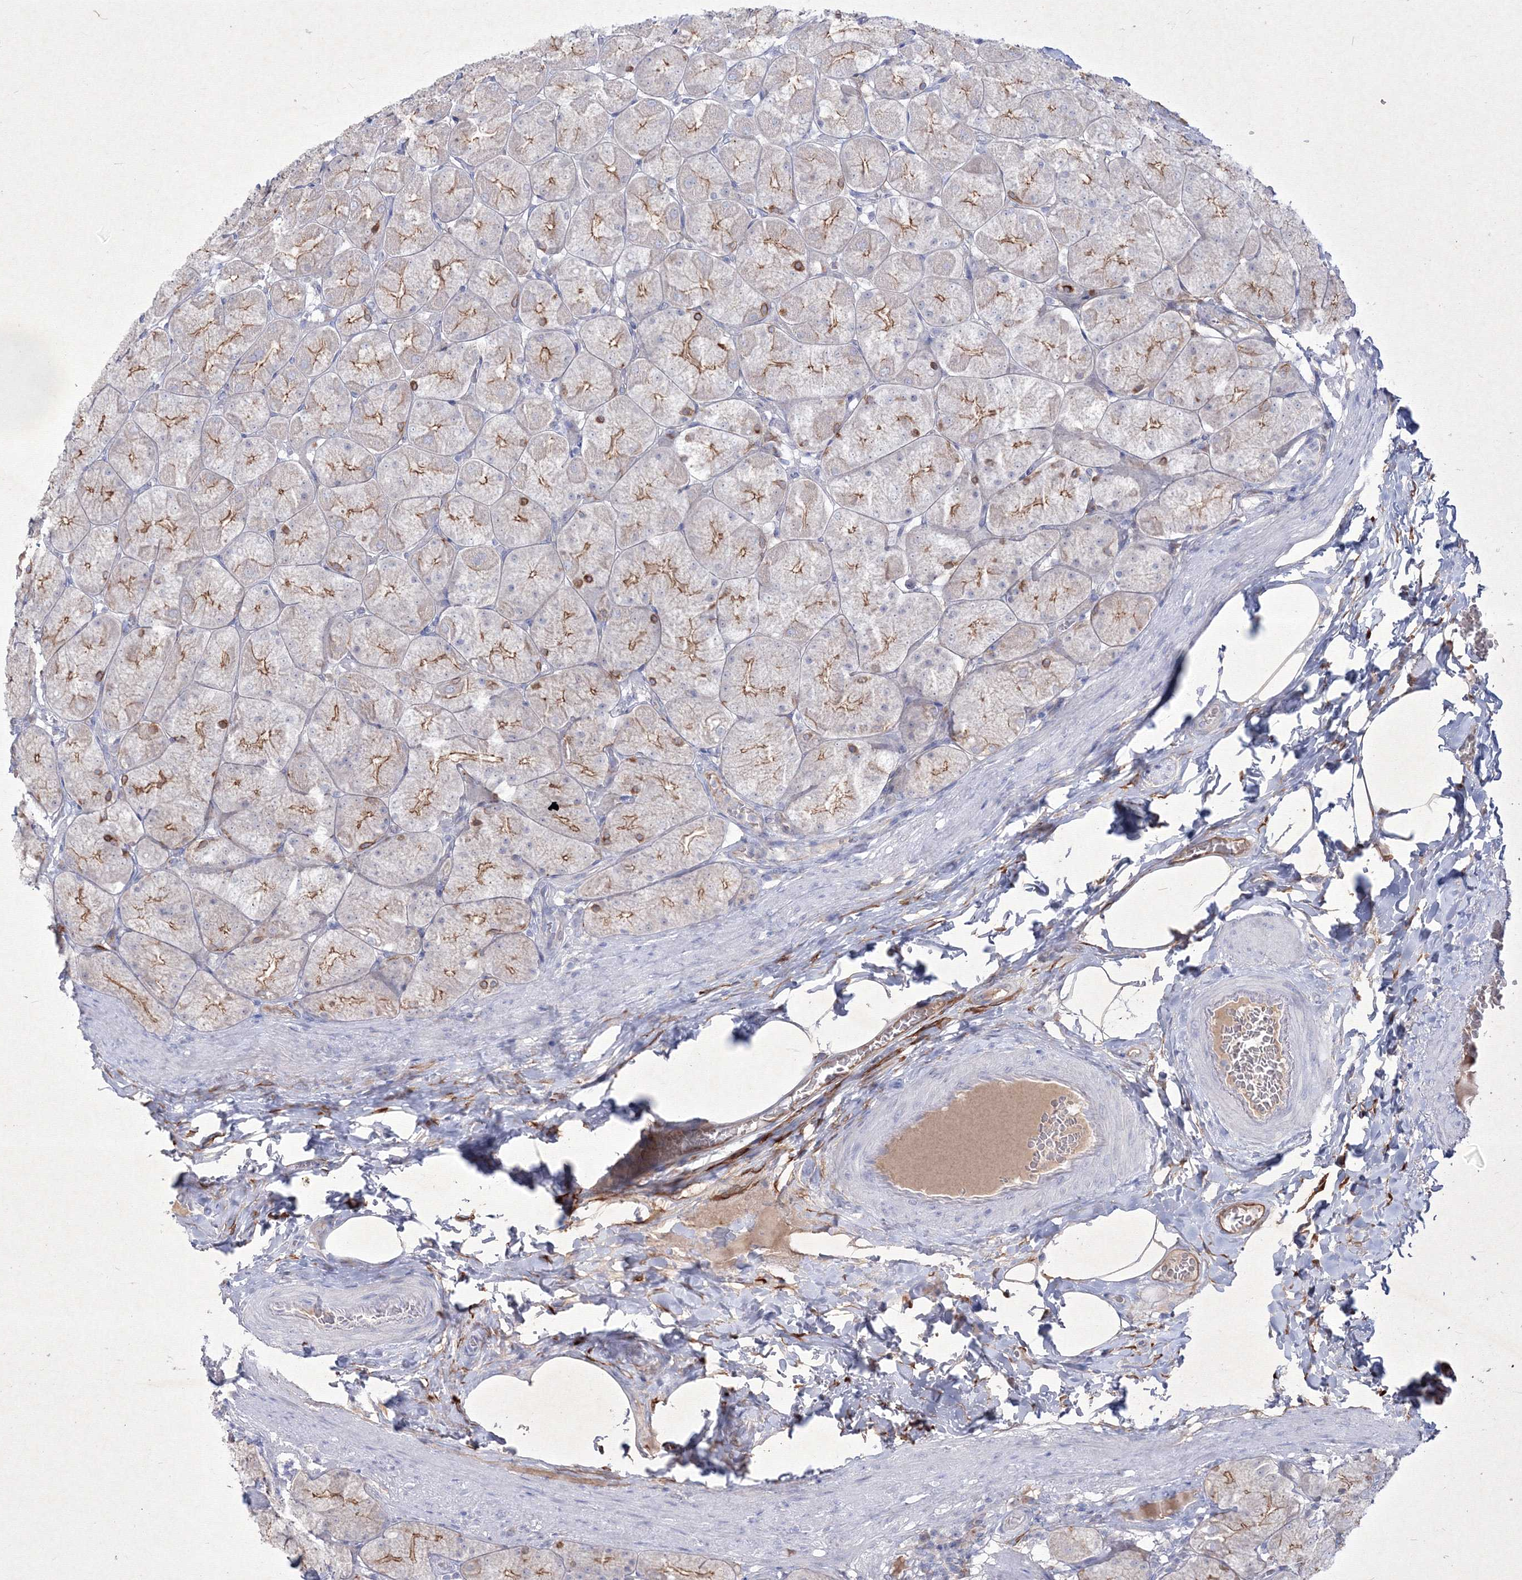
{"staining": {"intensity": "strong", "quantity": "25%-75%", "location": "cytoplasmic/membranous"}, "tissue": "stomach", "cell_type": "Glandular cells", "image_type": "normal", "snomed": [{"axis": "morphology", "description": "Normal tissue, NOS"}, {"axis": "topography", "description": "Stomach, upper"}], "caption": "A high-resolution photomicrograph shows IHC staining of normal stomach, which reveals strong cytoplasmic/membranous staining in about 25%-75% of glandular cells. The protein of interest is stained brown, and the nuclei are stained in blue (DAB (3,3'-diaminobenzidine) IHC with brightfield microscopy, high magnification).", "gene": "TMEM139", "patient": {"sex": "female", "age": 56}}